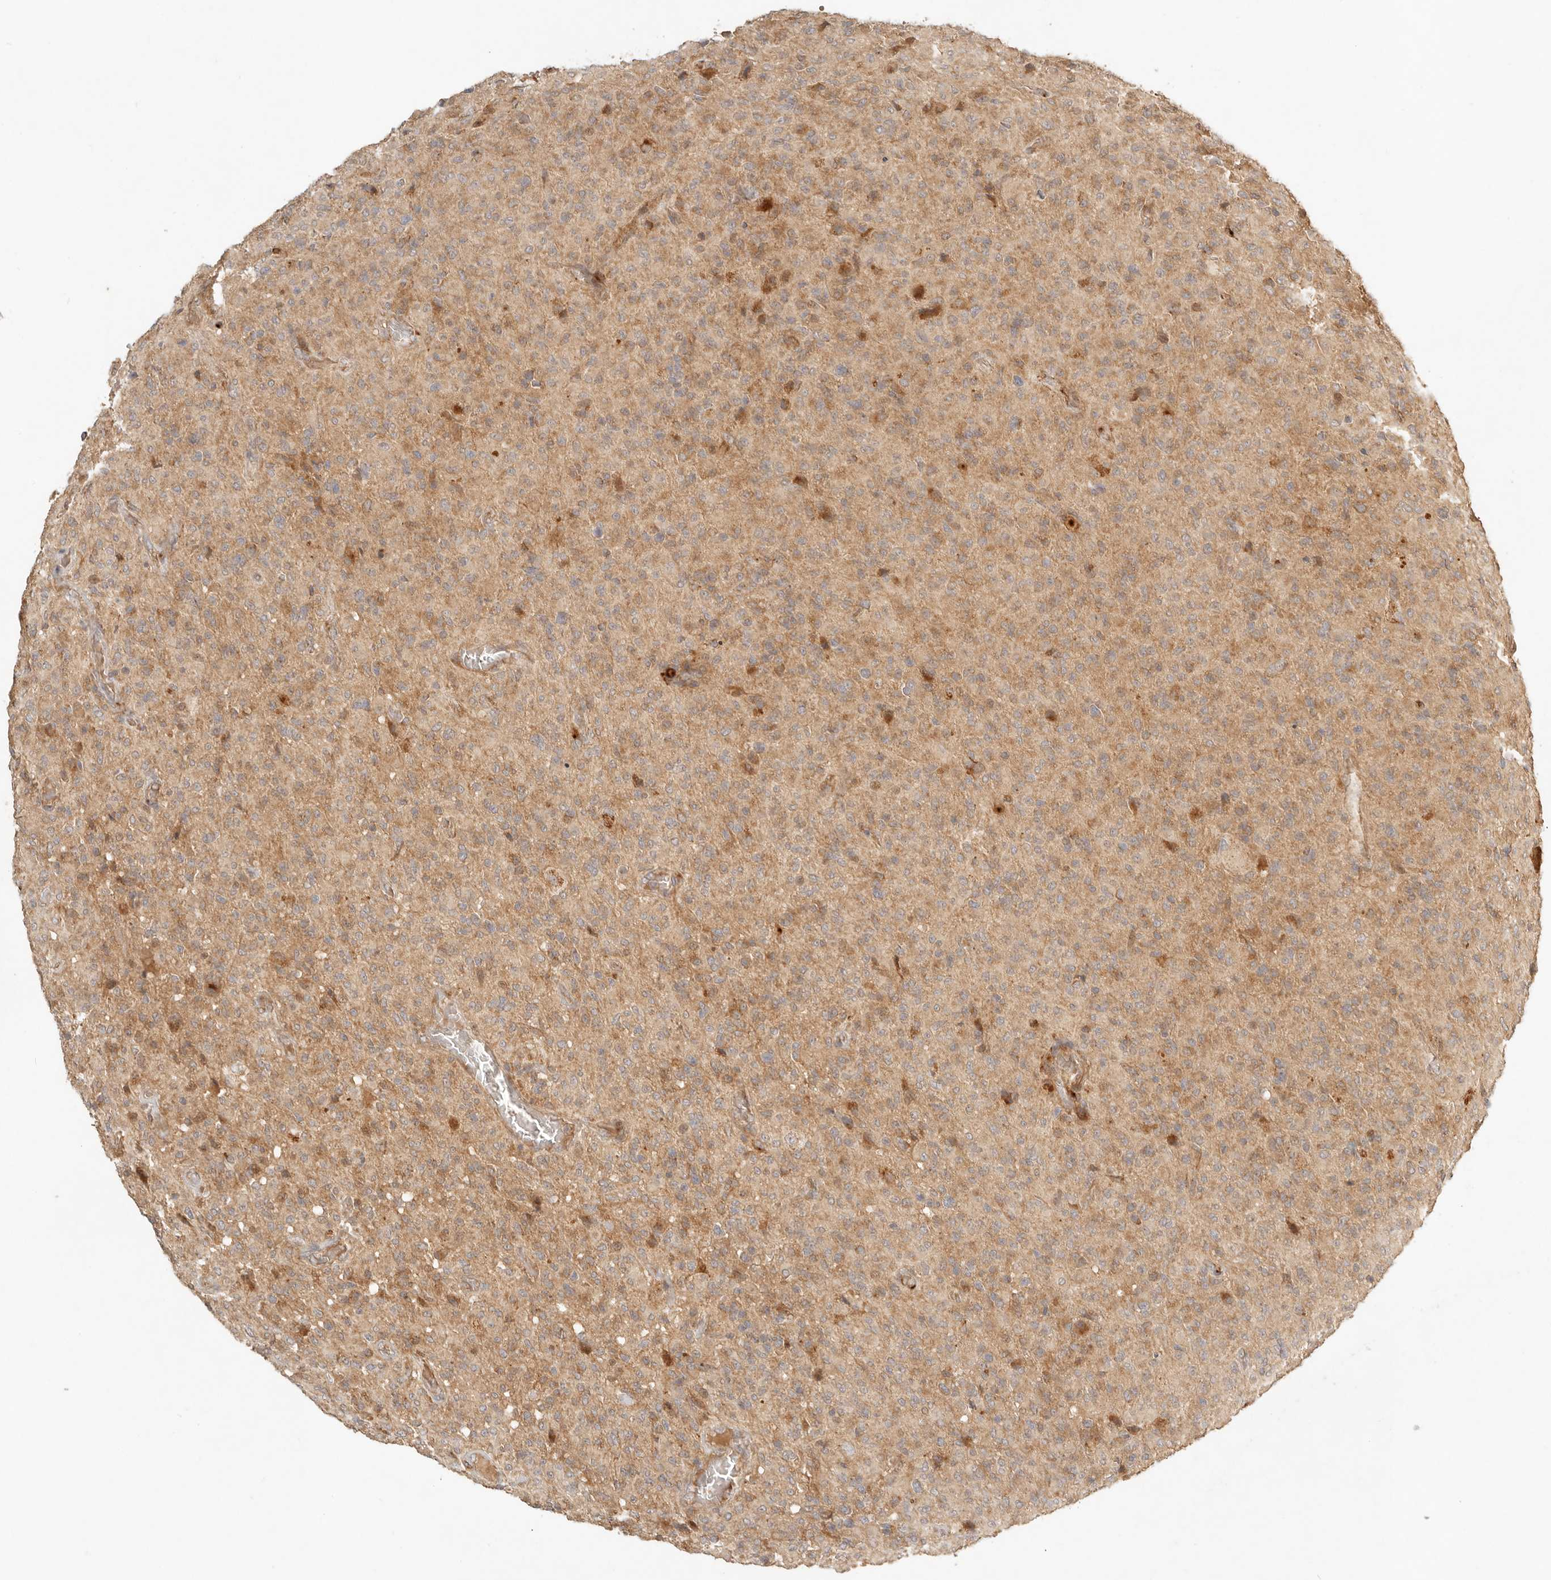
{"staining": {"intensity": "moderate", "quantity": "25%-75%", "location": "cytoplasmic/membranous"}, "tissue": "glioma", "cell_type": "Tumor cells", "image_type": "cancer", "snomed": [{"axis": "morphology", "description": "Glioma, malignant, High grade"}, {"axis": "topography", "description": "Brain"}], "caption": "IHC photomicrograph of human glioma stained for a protein (brown), which reveals medium levels of moderate cytoplasmic/membranous staining in about 25%-75% of tumor cells.", "gene": "CLEC4C", "patient": {"sex": "female", "age": 57}}